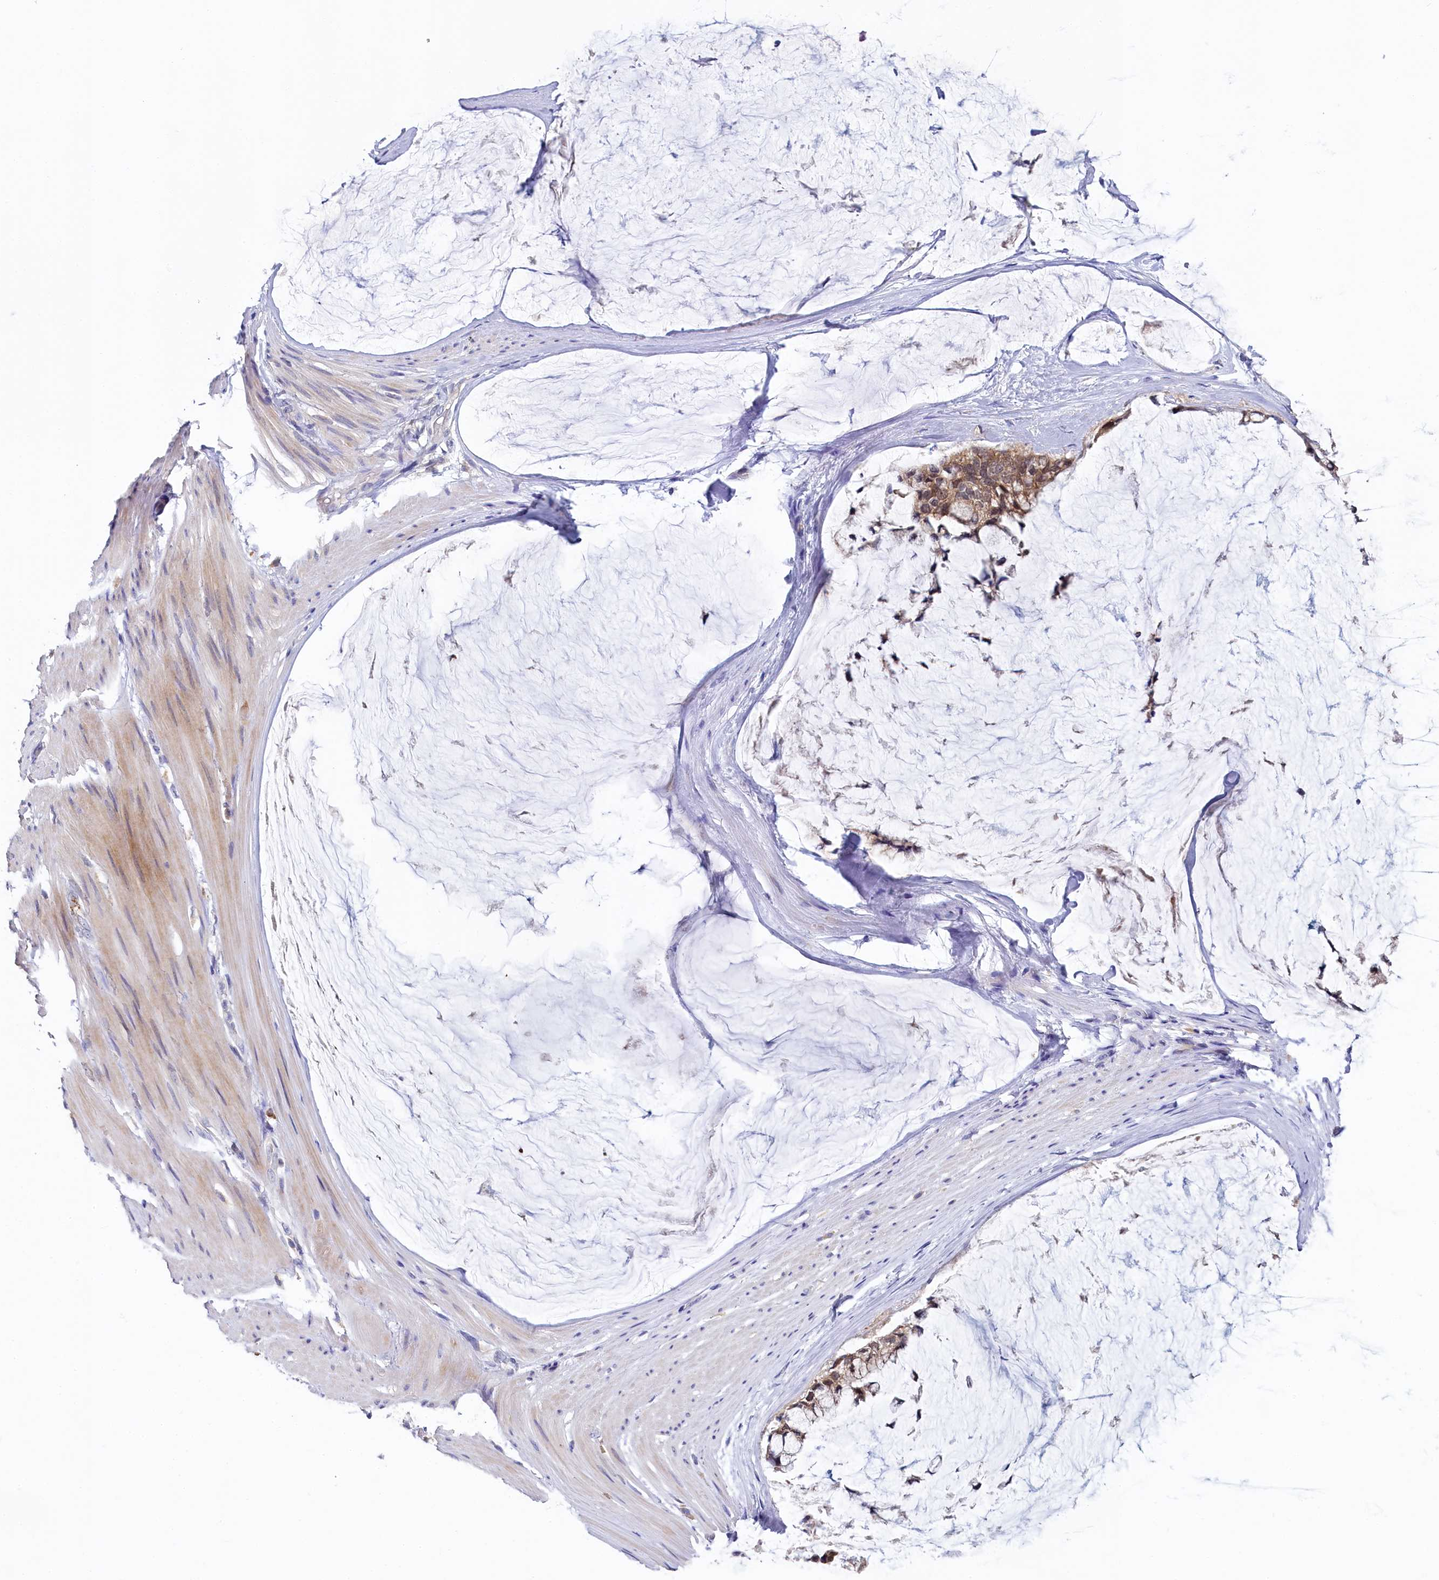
{"staining": {"intensity": "moderate", "quantity": ">75%", "location": "cytoplasmic/membranous"}, "tissue": "ovarian cancer", "cell_type": "Tumor cells", "image_type": "cancer", "snomed": [{"axis": "morphology", "description": "Cystadenocarcinoma, mucinous, NOS"}, {"axis": "topography", "description": "Ovary"}], "caption": "Moderate cytoplasmic/membranous positivity is identified in about >75% of tumor cells in ovarian cancer.", "gene": "SPINK9", "patient": {"sex": "female", "age": 39}}